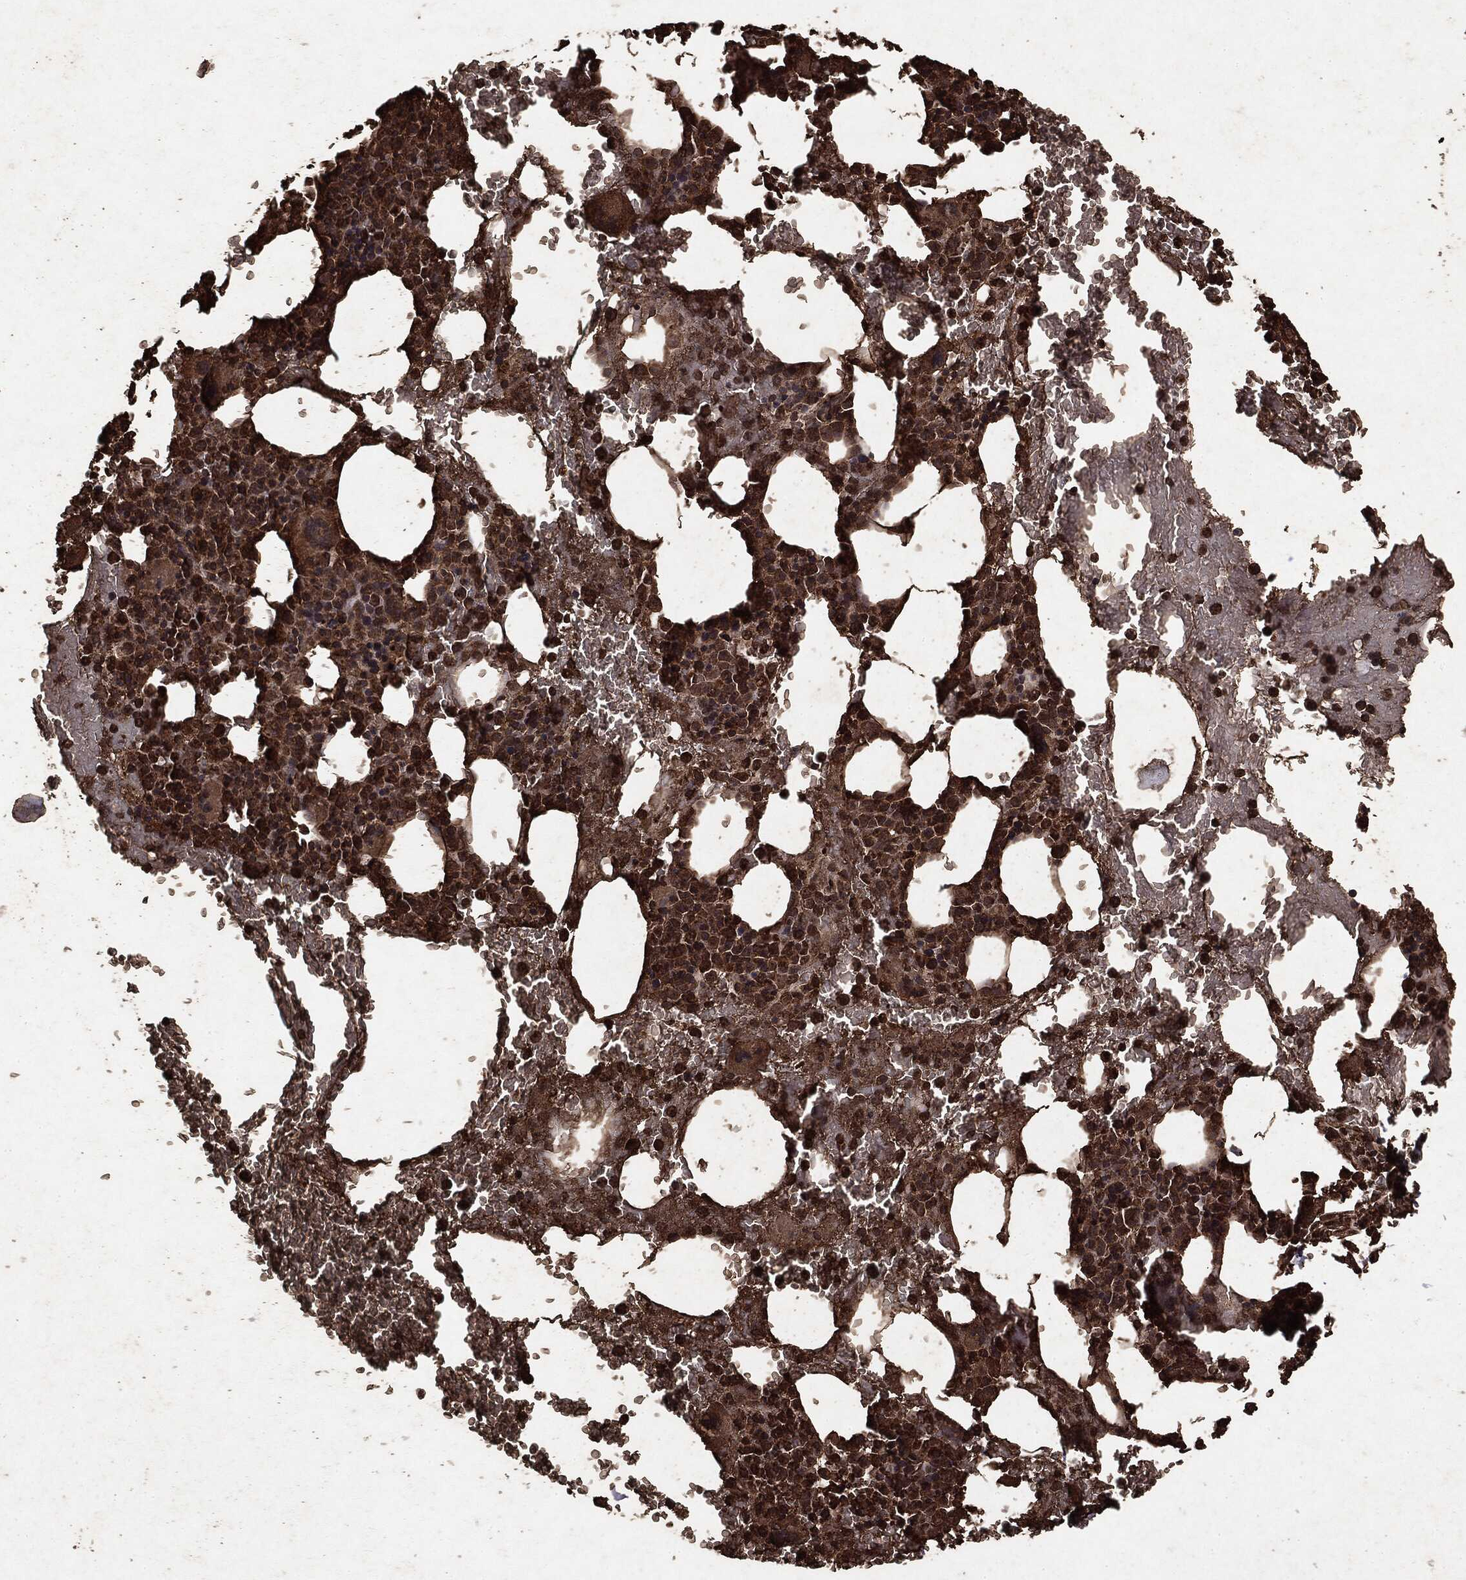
{"staining": {"intensity": "strong", "quantity": ">75%", "location": "cytoplasmic/membranous"}, "tissue": "bone marrow", "cell_type": "Hematopoietic cells", "image_type": "normal", "snomed": [{"axis": "morphology", "description": "Normal tissue, NOS"}, {"axis": "topography", "description": "Bone marrow"}], "caption": "This is an image of immunohistochemistry (IHC) staining of unremarkable bone marrow, which shows strong expression in the cytoplasmic/membranous of hematopoietic cells.", "gene": "ARAF", "patient": {"sex": "male", "age": 91}}